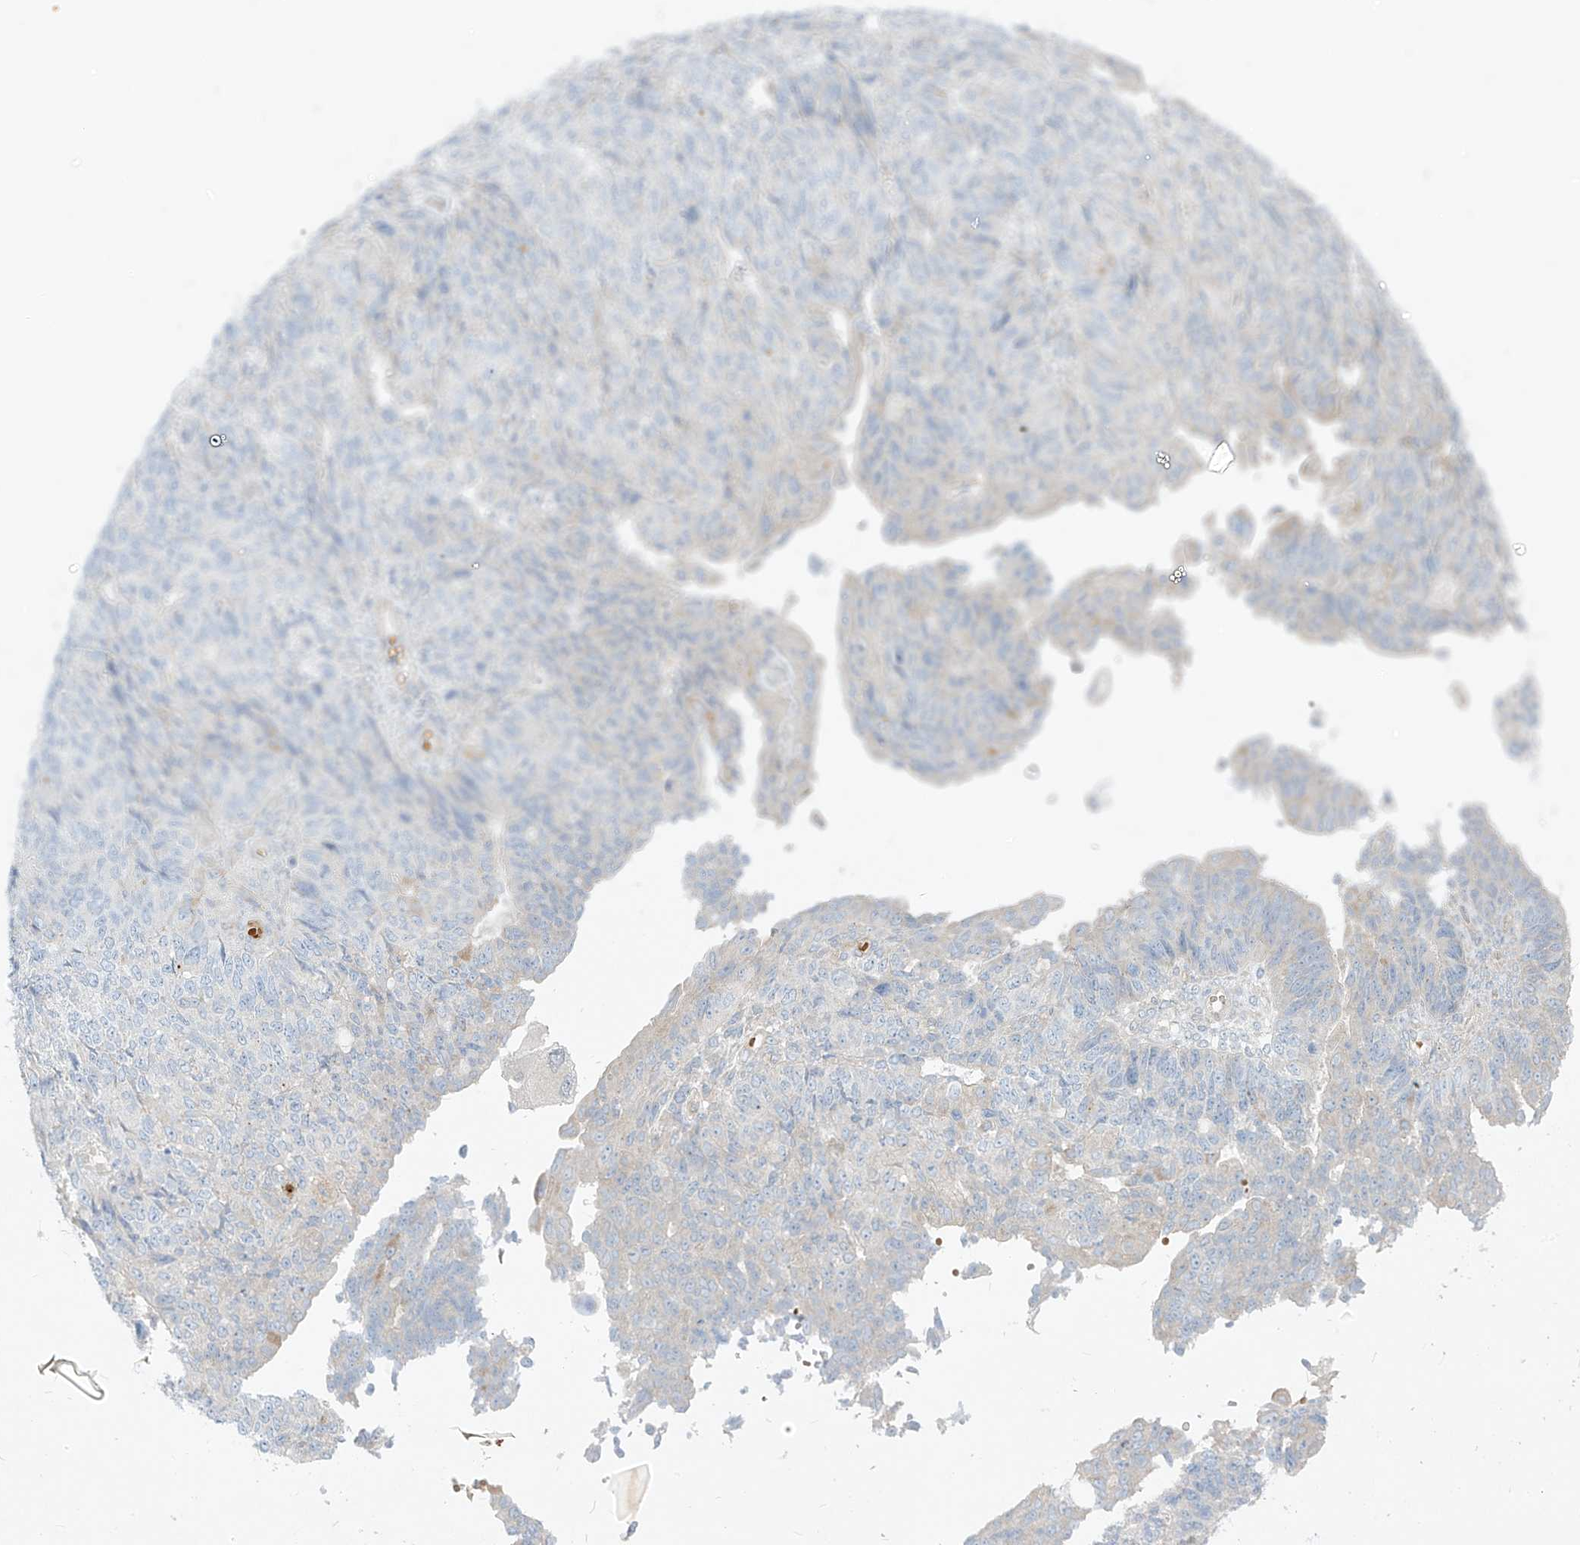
{"staining": {"intensity": "negative", "quantity": "none", "location": "none"}, "tissue": "endometrial cancer", "cell_type": "Tumor cells", "image_type": "cancer", "snomed": [{"axis": "morphology", "description": "Adenocarcinoma, NOS"}, {"axis": "topography", "description": "Endometrium"}], "caption": "Adenocarcinoma (endometrial) stained for a protein using immunohistochemistry (IHC) reveals no staining tumor cells.", "gene": "DGKQ", "patient": {"sex": "female", "age": 32}}